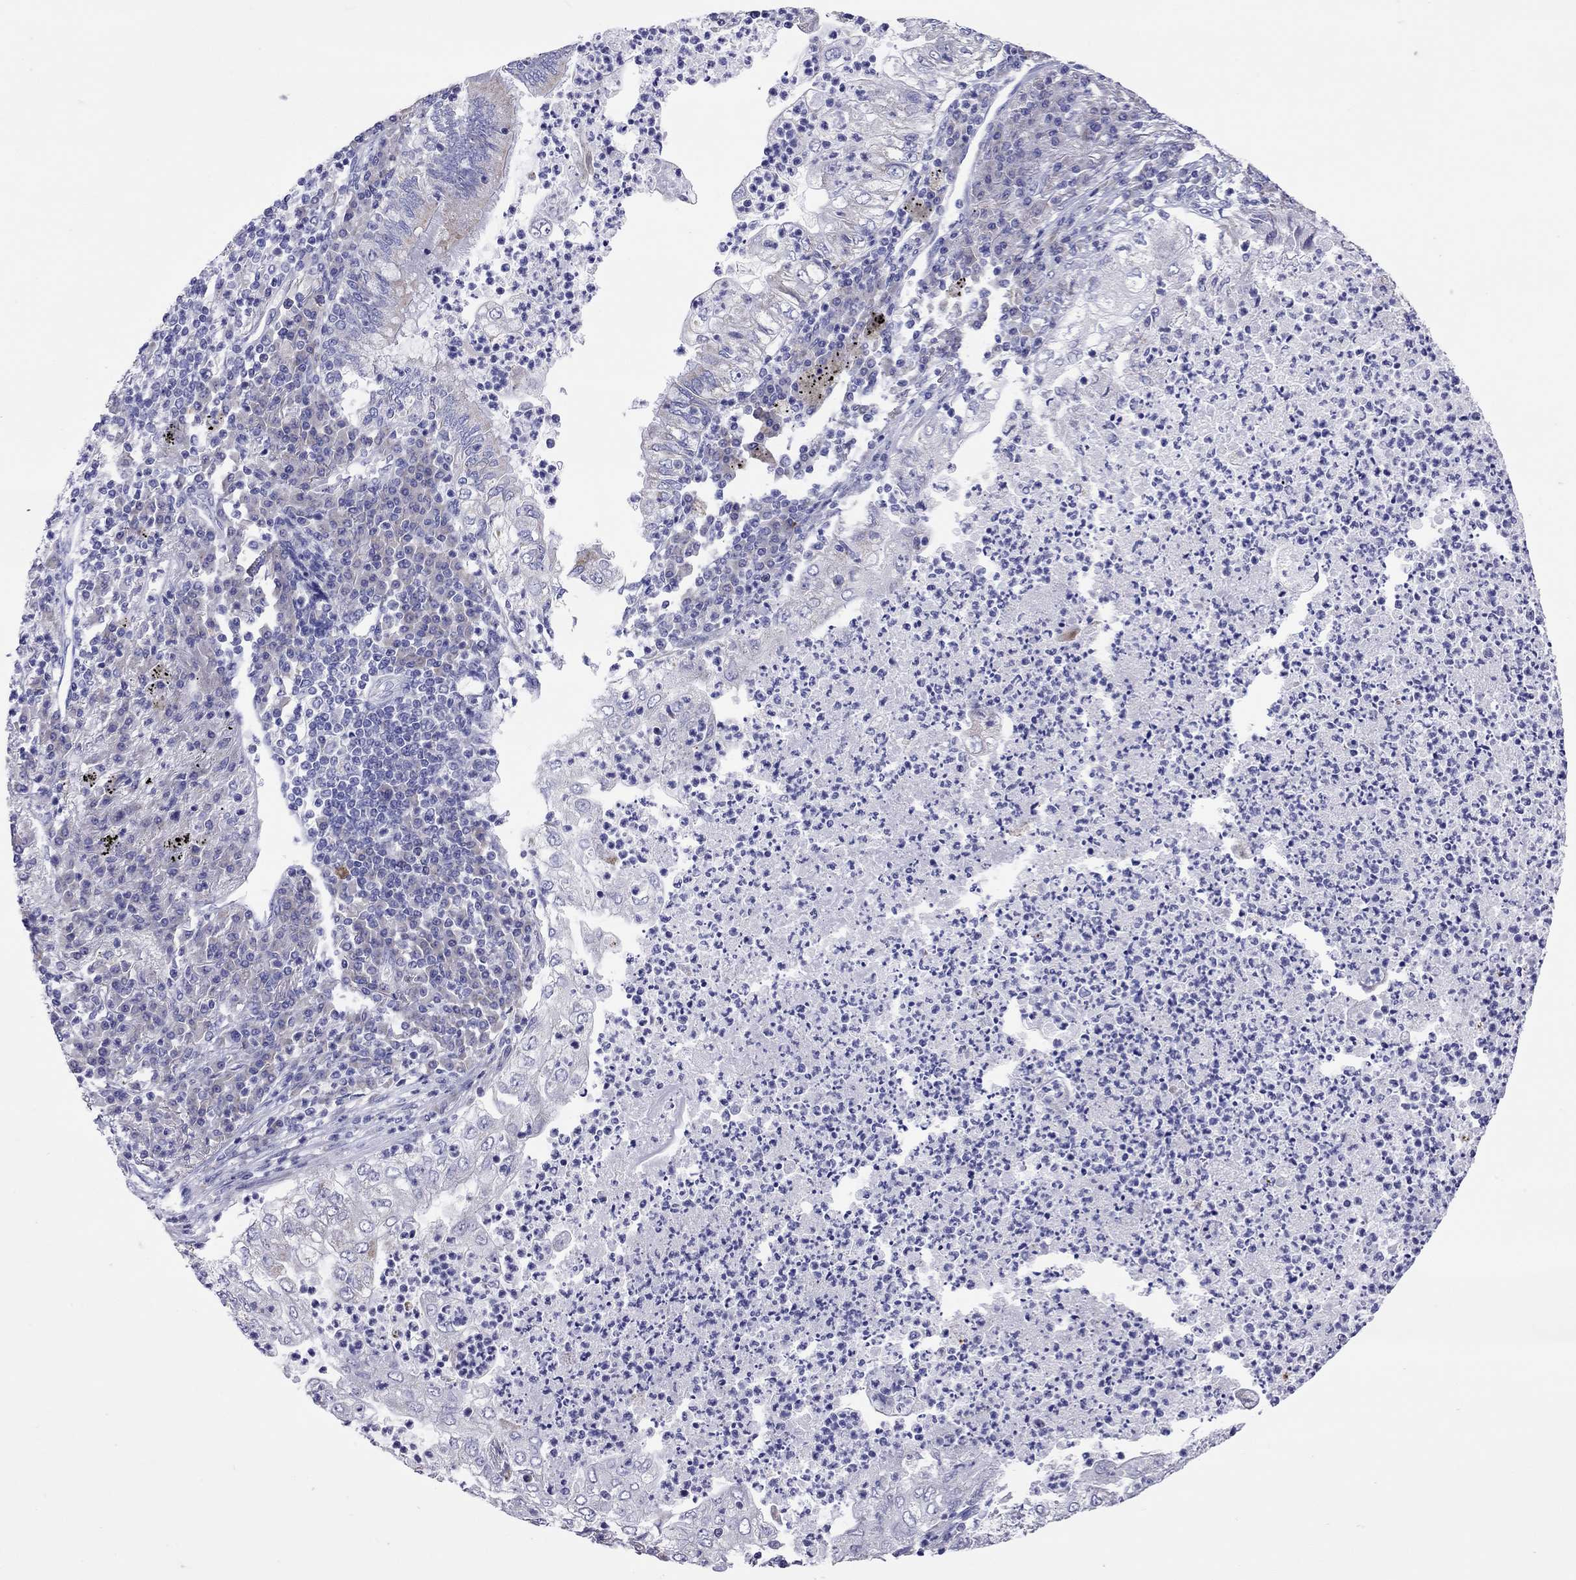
{"staining": {"intensity": "negative", "quantity": "none", "location": "none"}, "tissue": "lung cancer", "cell_type": "Tumor cells", "image_type": "cancer", "snomed": [{"axis": "morphology", "description": "Adenocarcinoma, NOS"}, {"axis": "topography", "description": "Lung"}], "caption": "Lung cancer (adenocarcinoma) was stained to show a protein in brown. There is no significant expression in tumor cells.", "gene": "COL9A1", "patient": {"sex": "female", "age": 73}}